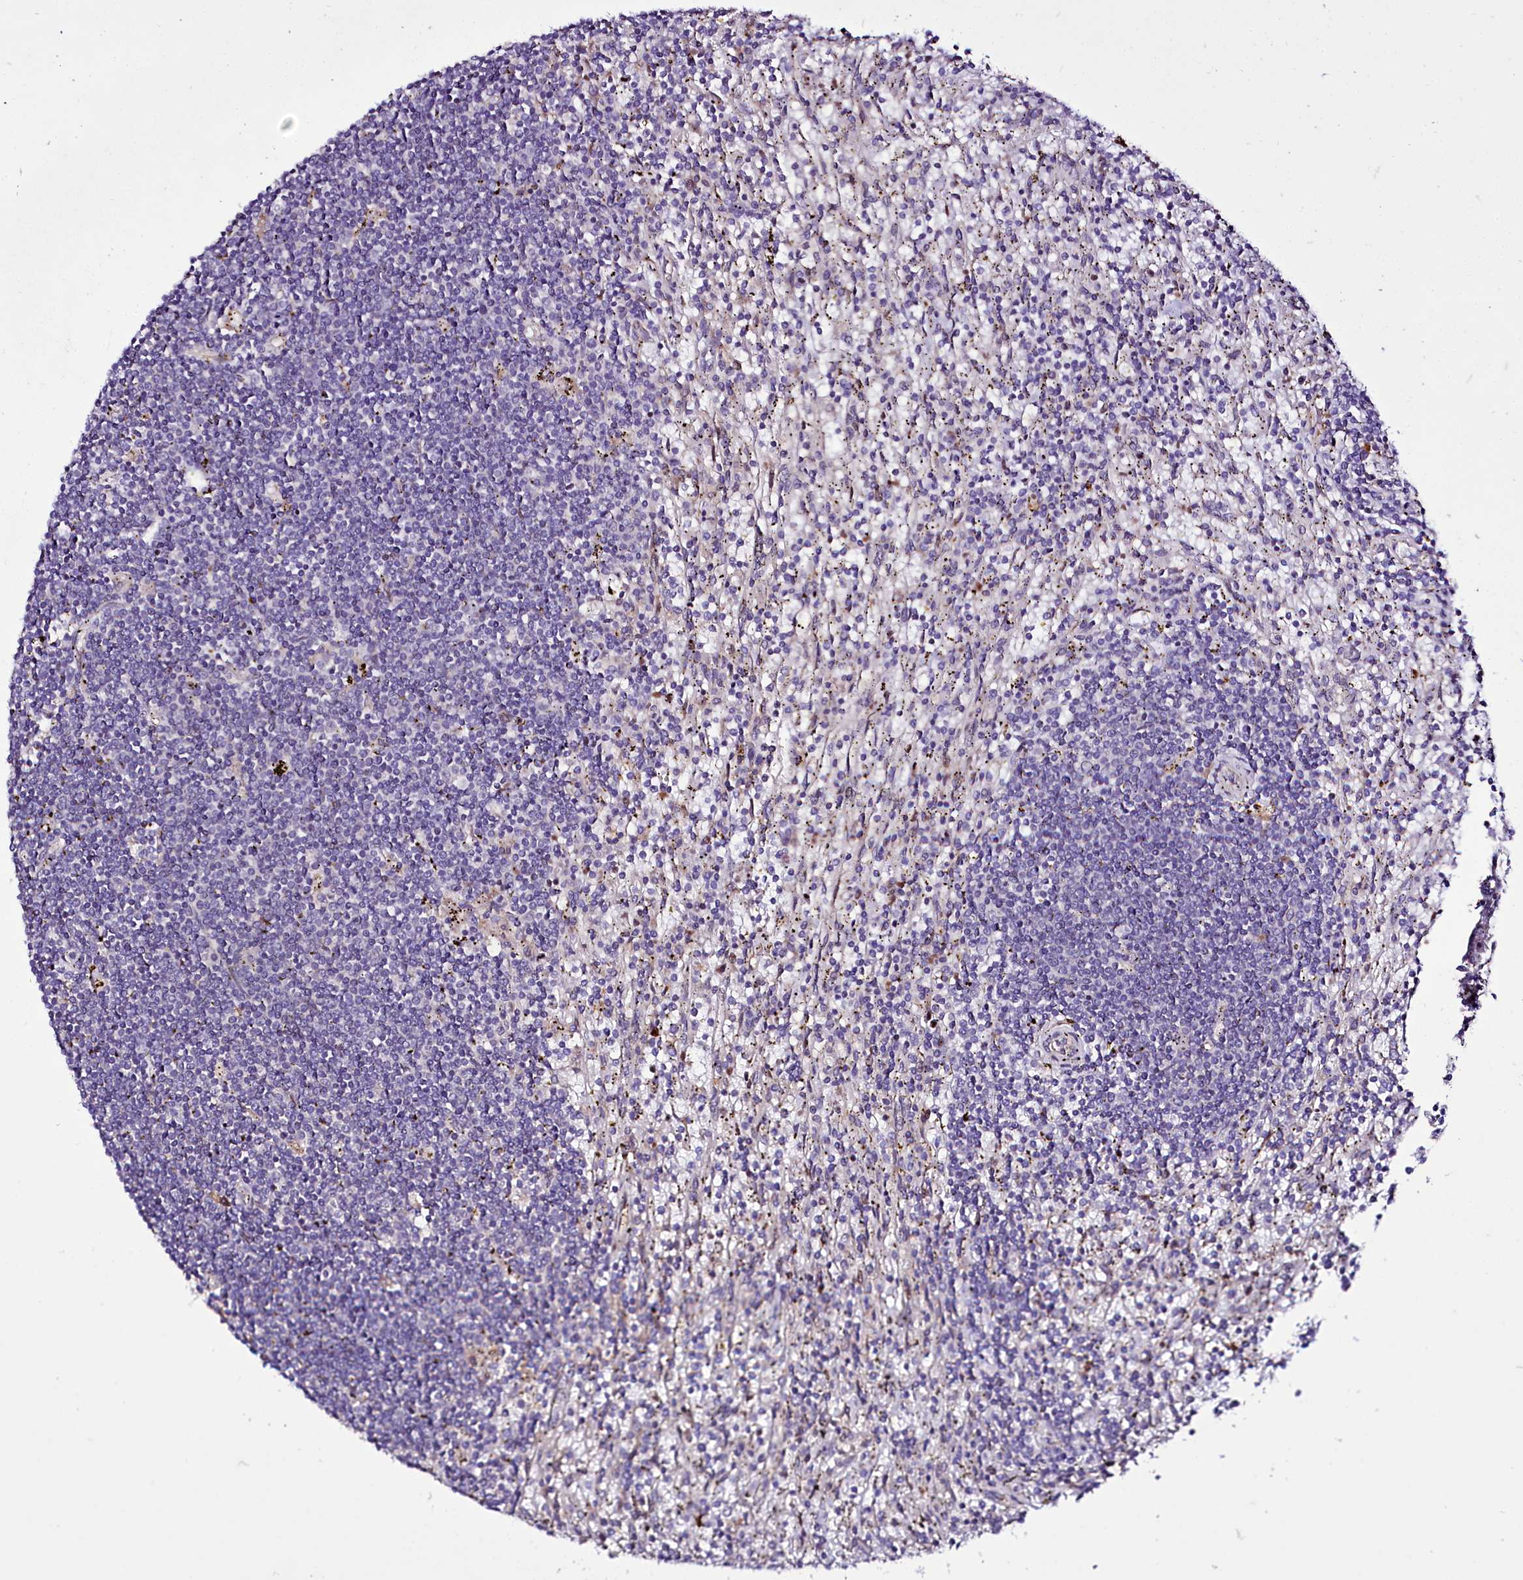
{"staining": {"intensity": "negative", "quantity": "none", "location": "none"}, "tissue": "lymphoma", "cell_type": "Tumor cells", "image_type": "cancer", "snomed": [{"axis": "morphology", "description": "Malignant lymphoma, non-Hodgkin's type, Low grade"}, {"axis": "topography", "description": "Spleen"}], "caption": "Immunohistochemical staining of malignant lymphoma, non-Hodgkin's type (low-grade) exhibits no significant expression in tumor cells.", "gene": "ZC3H12C", "patient": {"sex": "male", "age": 76}}